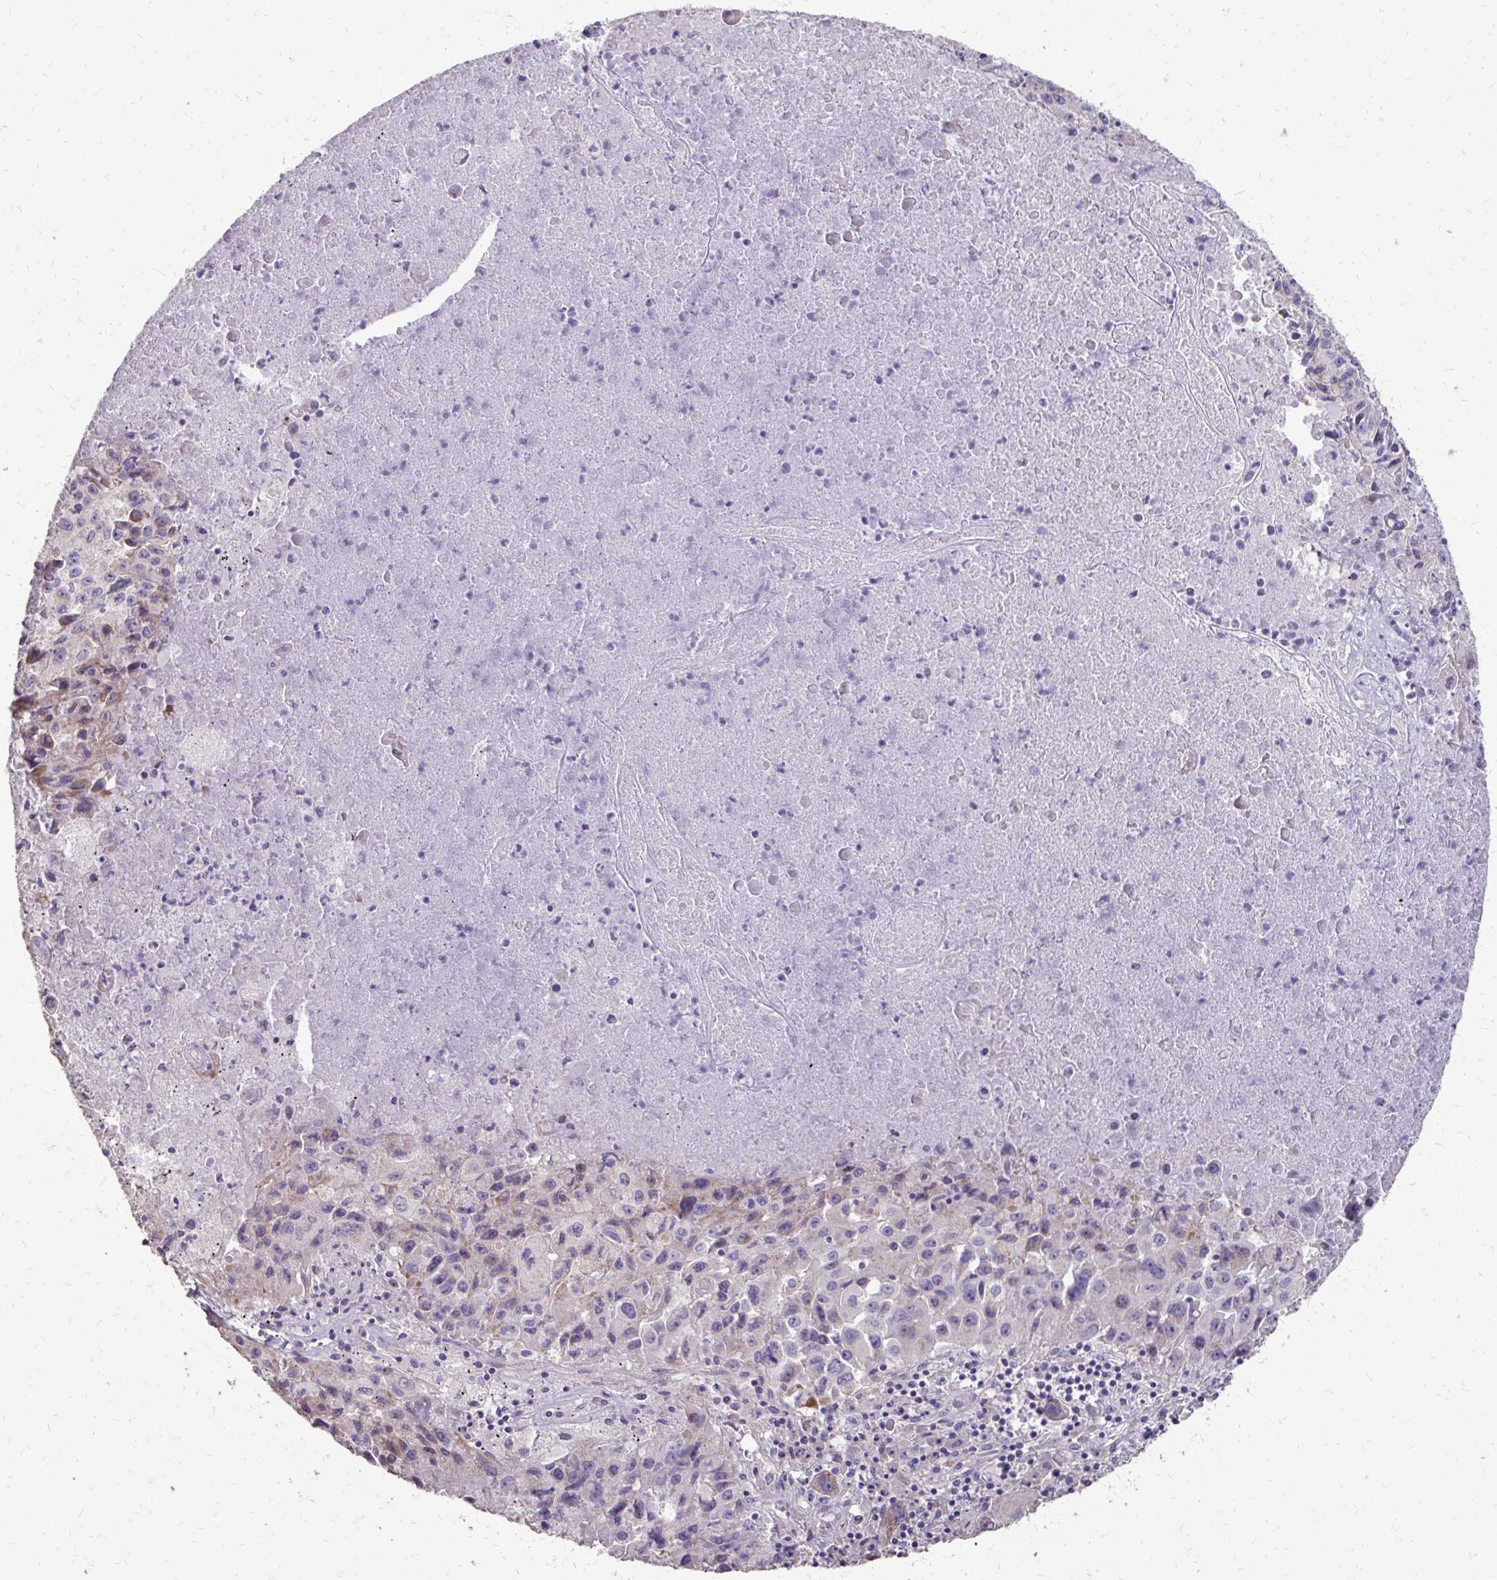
{"staining": {"intensity": "negative", "quantity": "none", "location": "none"}, "tissue": "lung cancer", "cell_type": "Tumor cells", "image_type": "cancer", "snomed": [{"axis": "morphology", "description": "Squamous cell carcinoma, NOS"}, {"axis": "topography", "description": "Lung"}], "caption": "A high-resolution image shows immunohistochemistry (IHC) staining of lung cancer, which displays no significant positivity in tumor cells.", "gene": "MYORG", "patient": {"sex": "male", "age": 63}}